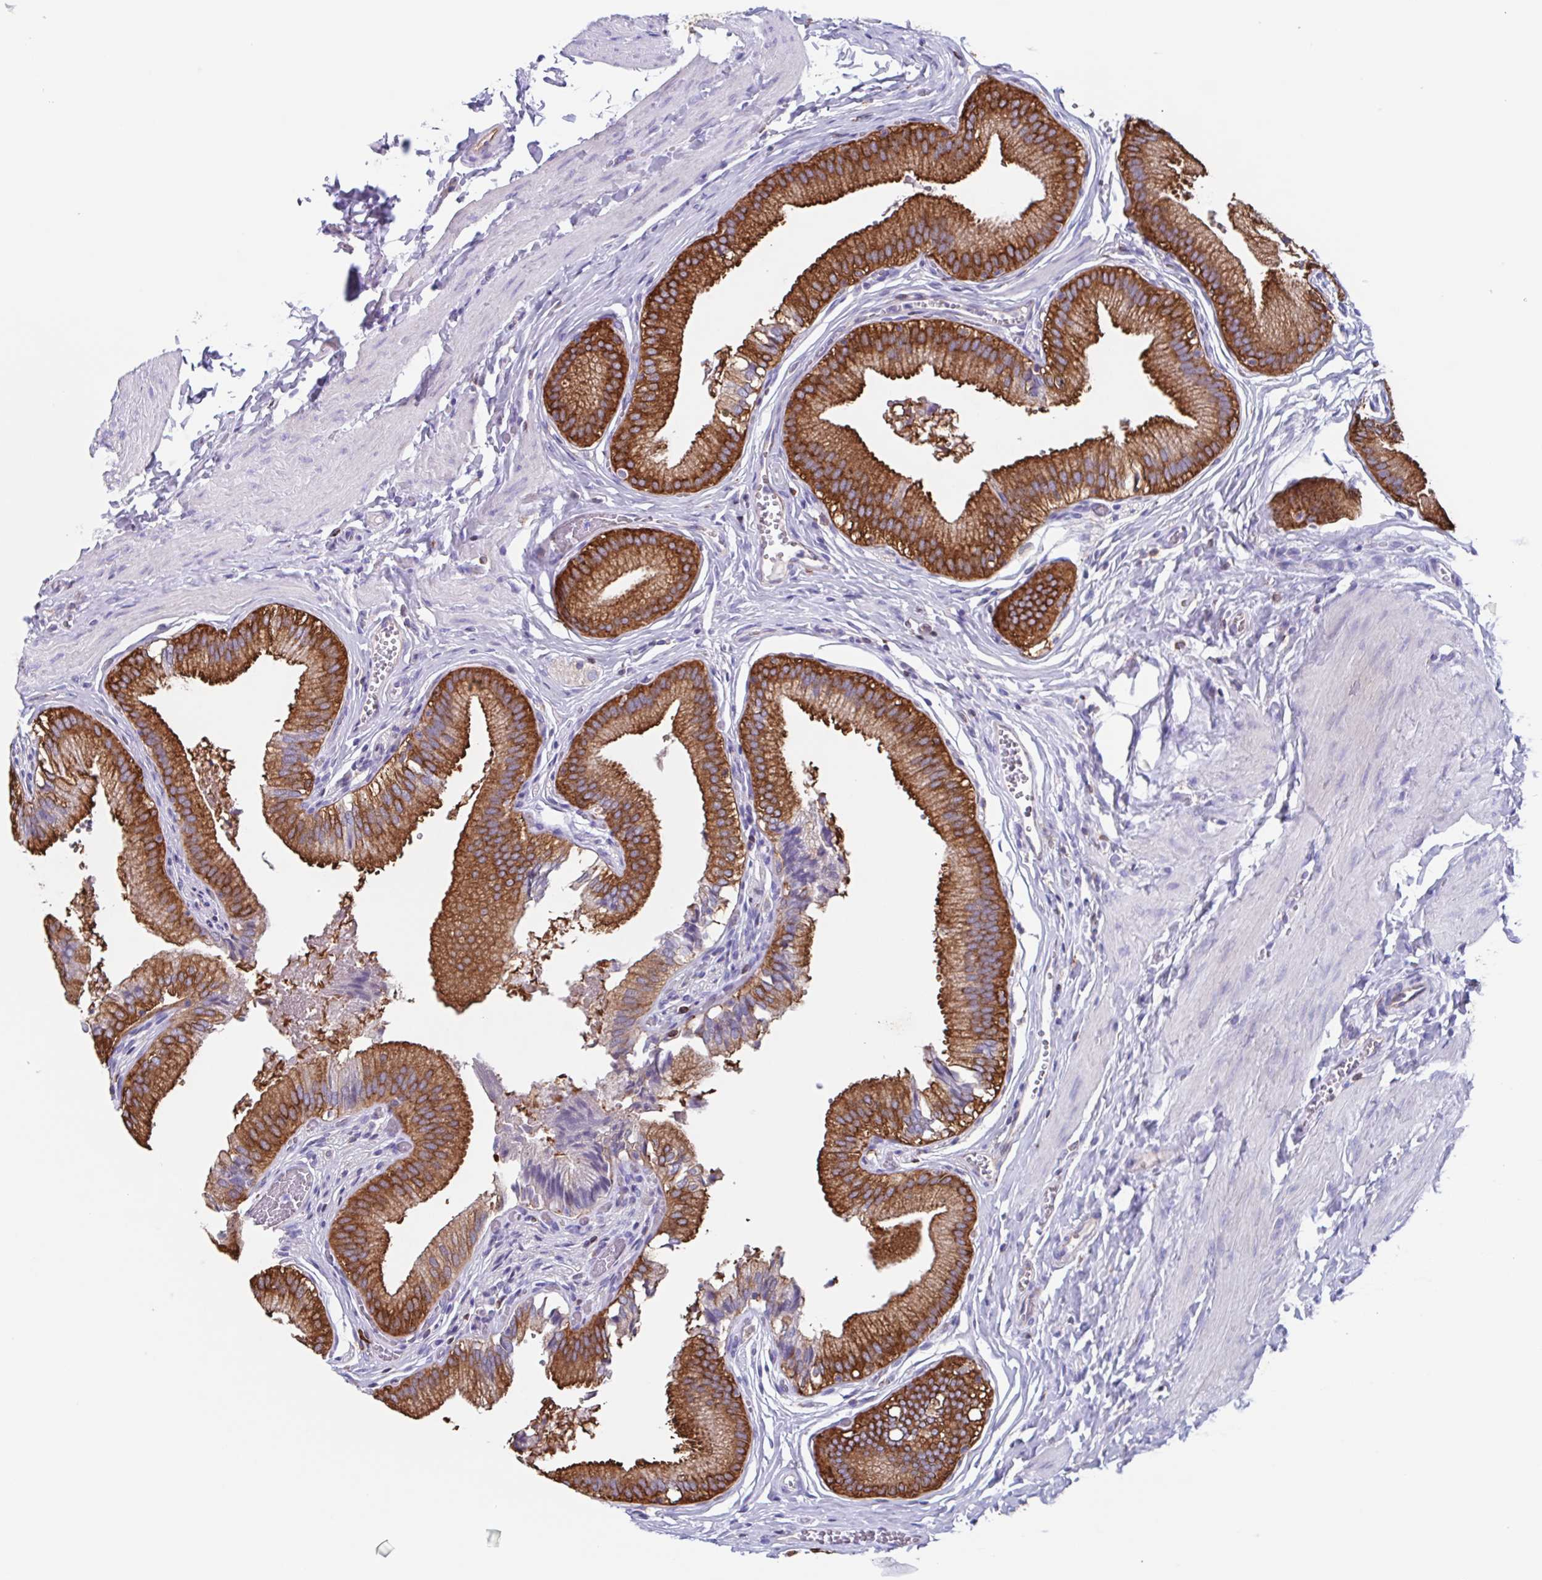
{"staining": {"intensity": "strong", "quantity": ">75%", "location": "cytoplasmic/membranous"}, "tissue": "gallbladder", "cell_type": "Glandular cells", "image_type": "normal", "snomed": [{"axis": "morphology", "description": "Normal tissue, NOS"}, {"axis": "topography", "description": "Gallbladder"}, {"axis": "topography", "description": "Peripheral nerve tissue"}], "caption": "Brown immunohistochemical staining in normal gallbladder reveals strong cytoplasmic/membranous staining in approximately >75% of glandular cells.", "gene": "TPD52", "patient": {"sex": "male", "age": 17}}